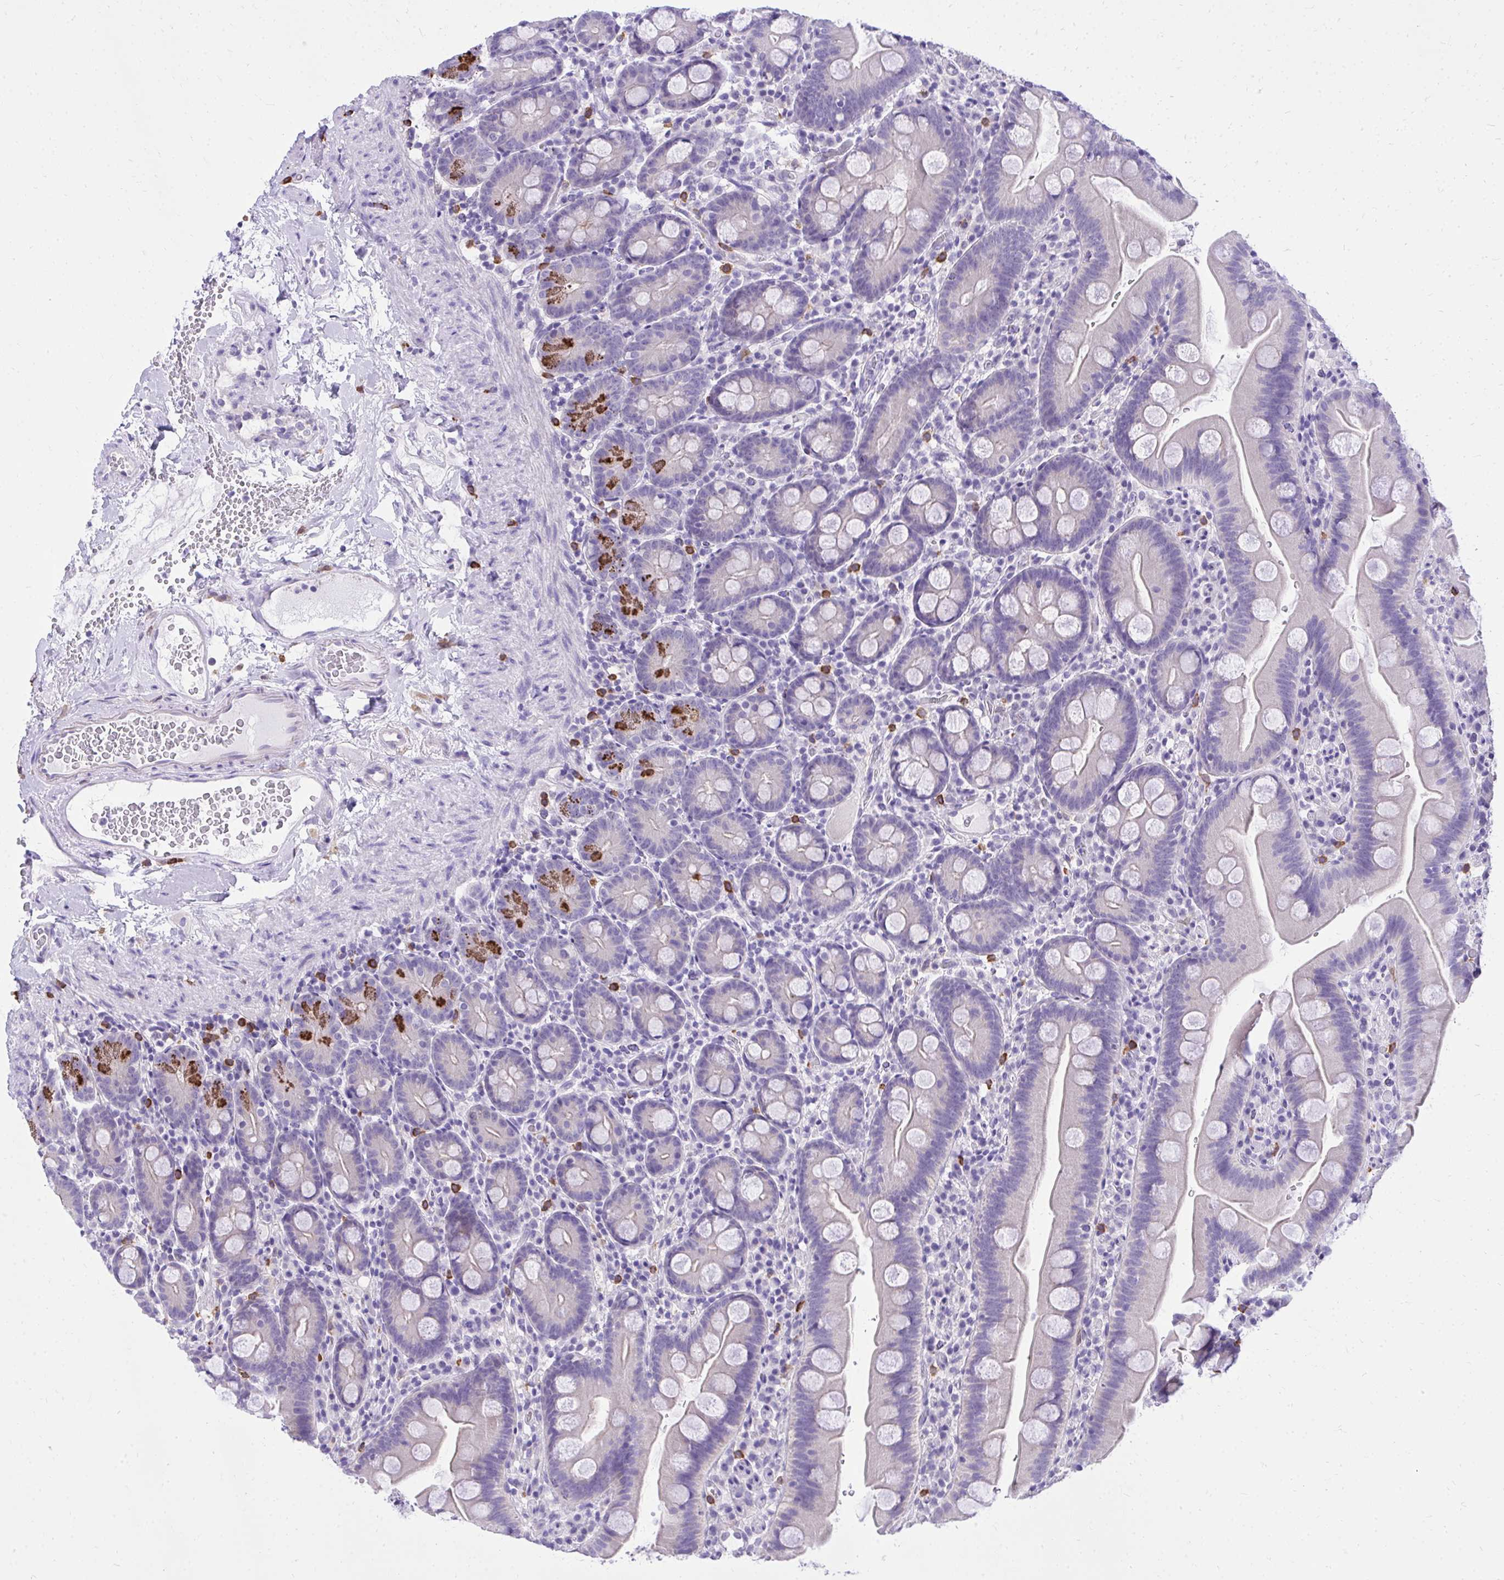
{"staining": {"intensity": "strong", "quantity": "<25%", "location": "cytoplasmic/membranous"}, "tissue": "small intestine", "cell_type": "Glandular cells", "image_type": "normal", "snomed": [{"axis": "morphology", "description": "Normal tissue, NOS"}, {"axis": "topography", "description": "Small intestine"}], "caption": "This is a histology image of immunohistochemistry (IHC) staining of normal small intestine, which shows strong positivity in the cytoplasmic/membranous of glandular cells.", "gene": "PSD", "patient": {"sex": "female", "age": 68}}